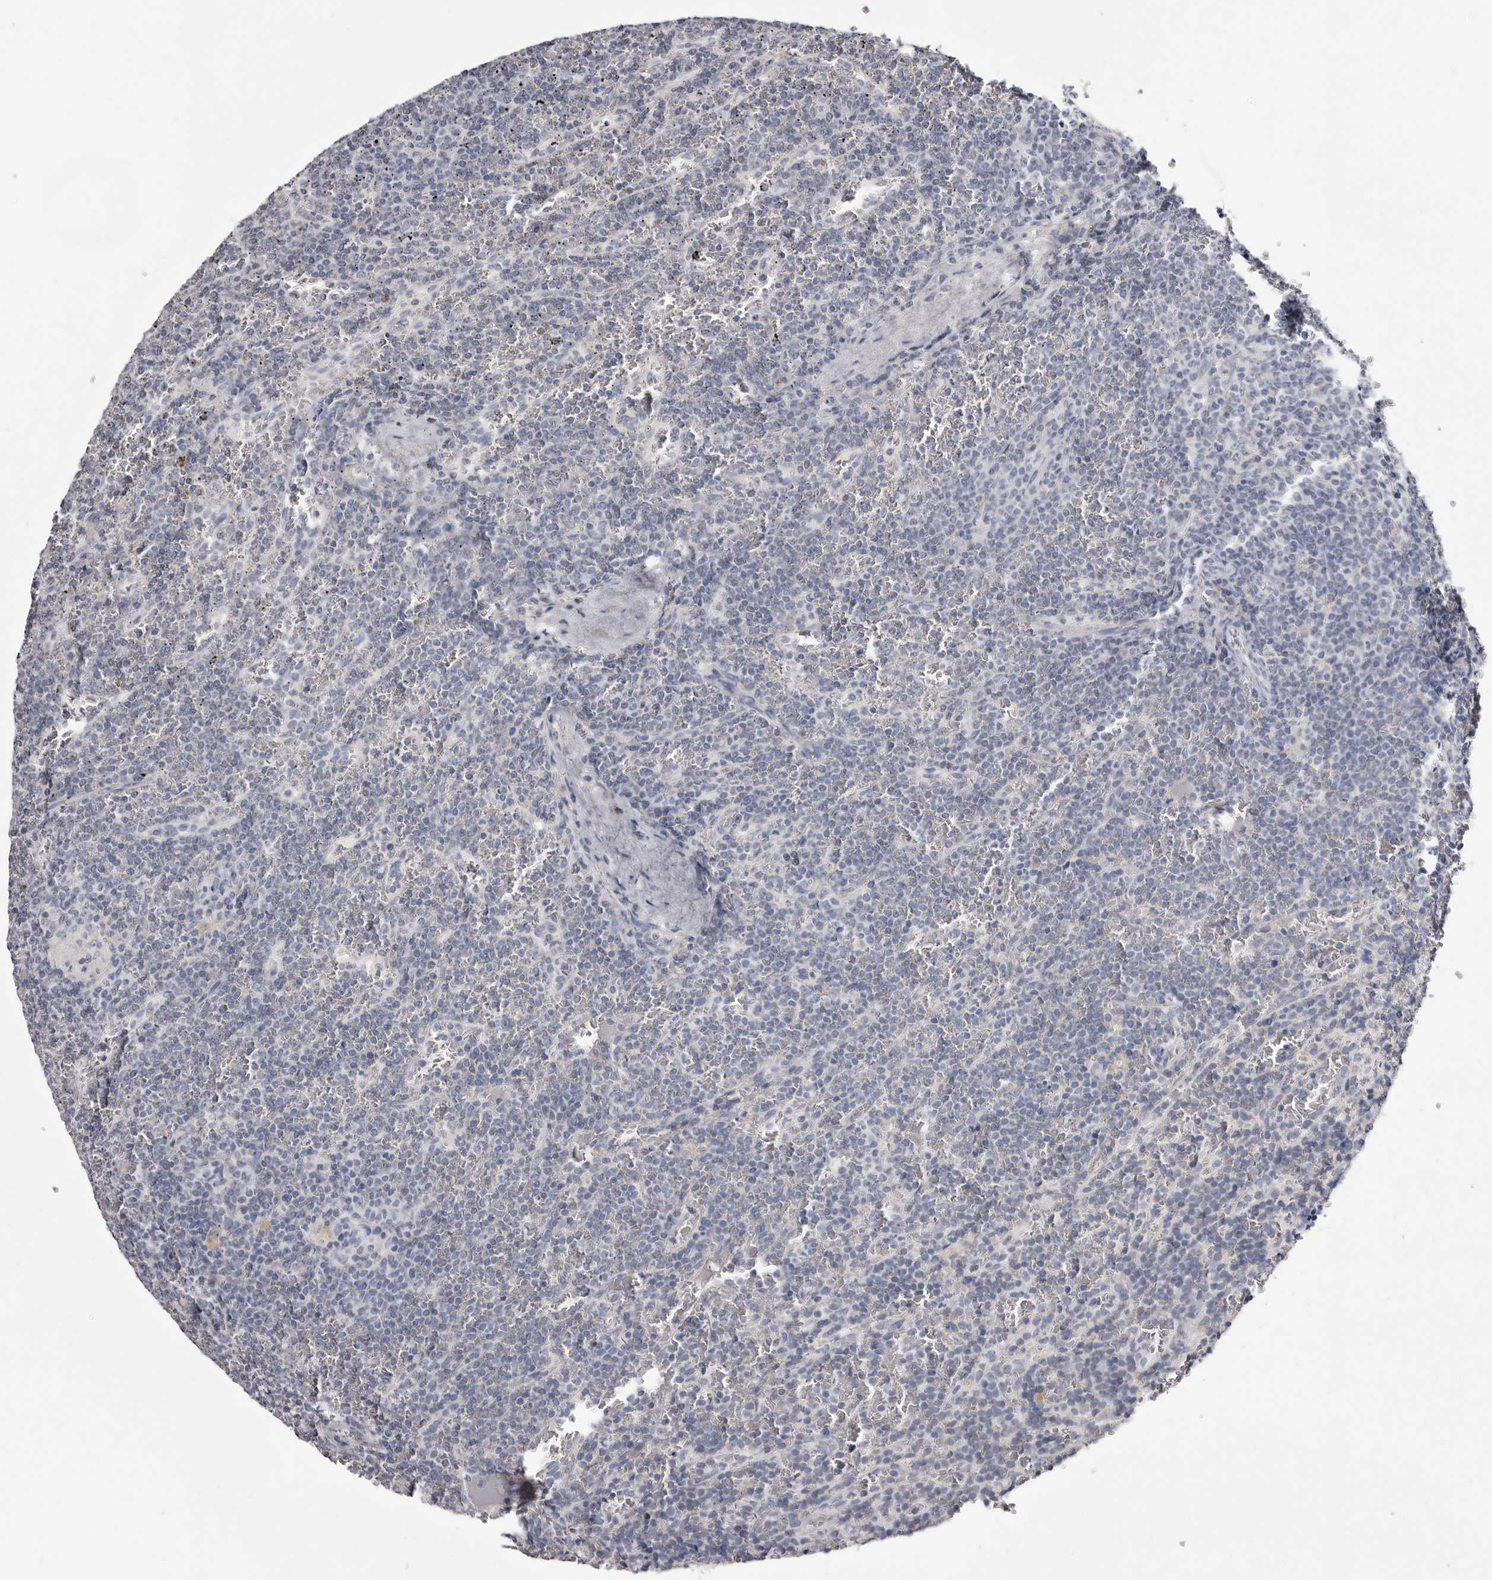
{"staining": {"intensity": "negative", "quantity": "none", "location": "none"}, "tissue": "lymphoma", "cell_type": "Tumor cells", "image_type": "cancer", "snomed": [{"axis": "morphology", "description": "Malignant lymphoma, non-Hodgkin's type, Low grade"}, {"axis": "topography", "description": "Spleen"}], "caption": "DAB immunohistochemical staining of human malignant lymphoma, non-Hodgkin's type (low-grade) demonstrates no significant positivity in tumor cells.", "gene": "CASQ1", "patient": {"sex": "female", "age": 19}}